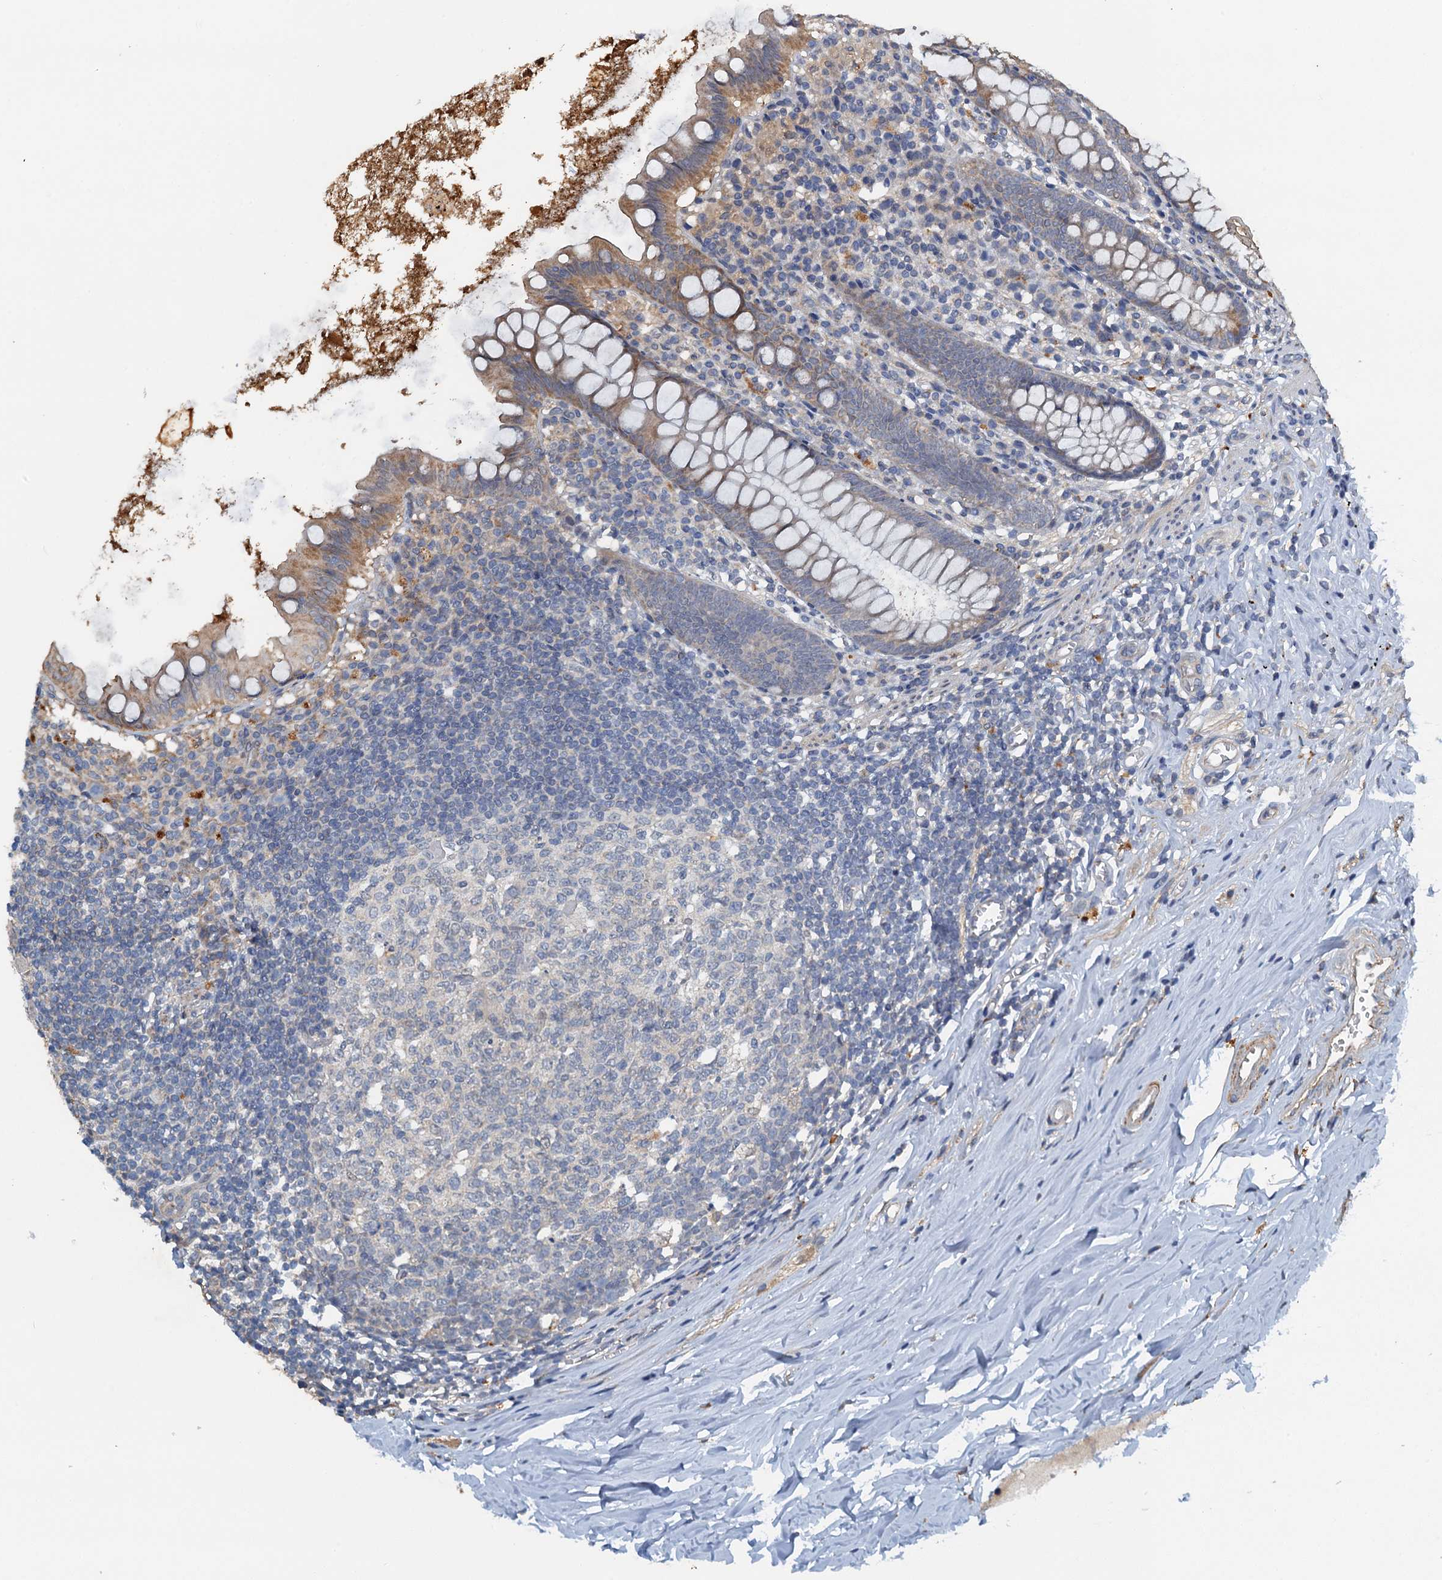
{"staining": {"intensity": "moderate", "quantity": "25%-75%", "location": "cytoplasmic/membranous"}, "tissue": "appendix", "cell_type": "Glandular cells", "image_type": "normal", "snomed": [{"axis": "morphology", "description": "Normal tissue, NOS"}, {"axis": "topography", "description": "Appendix"}], "caption": "Moderate cytoplasmic/membranous staining for a protein is present in approximately 25%-75% of glandular cells of benign appendix using immunohistochemistry.", "gene": "ZNF606", "patient": {"sex": "female", "age": 51}}